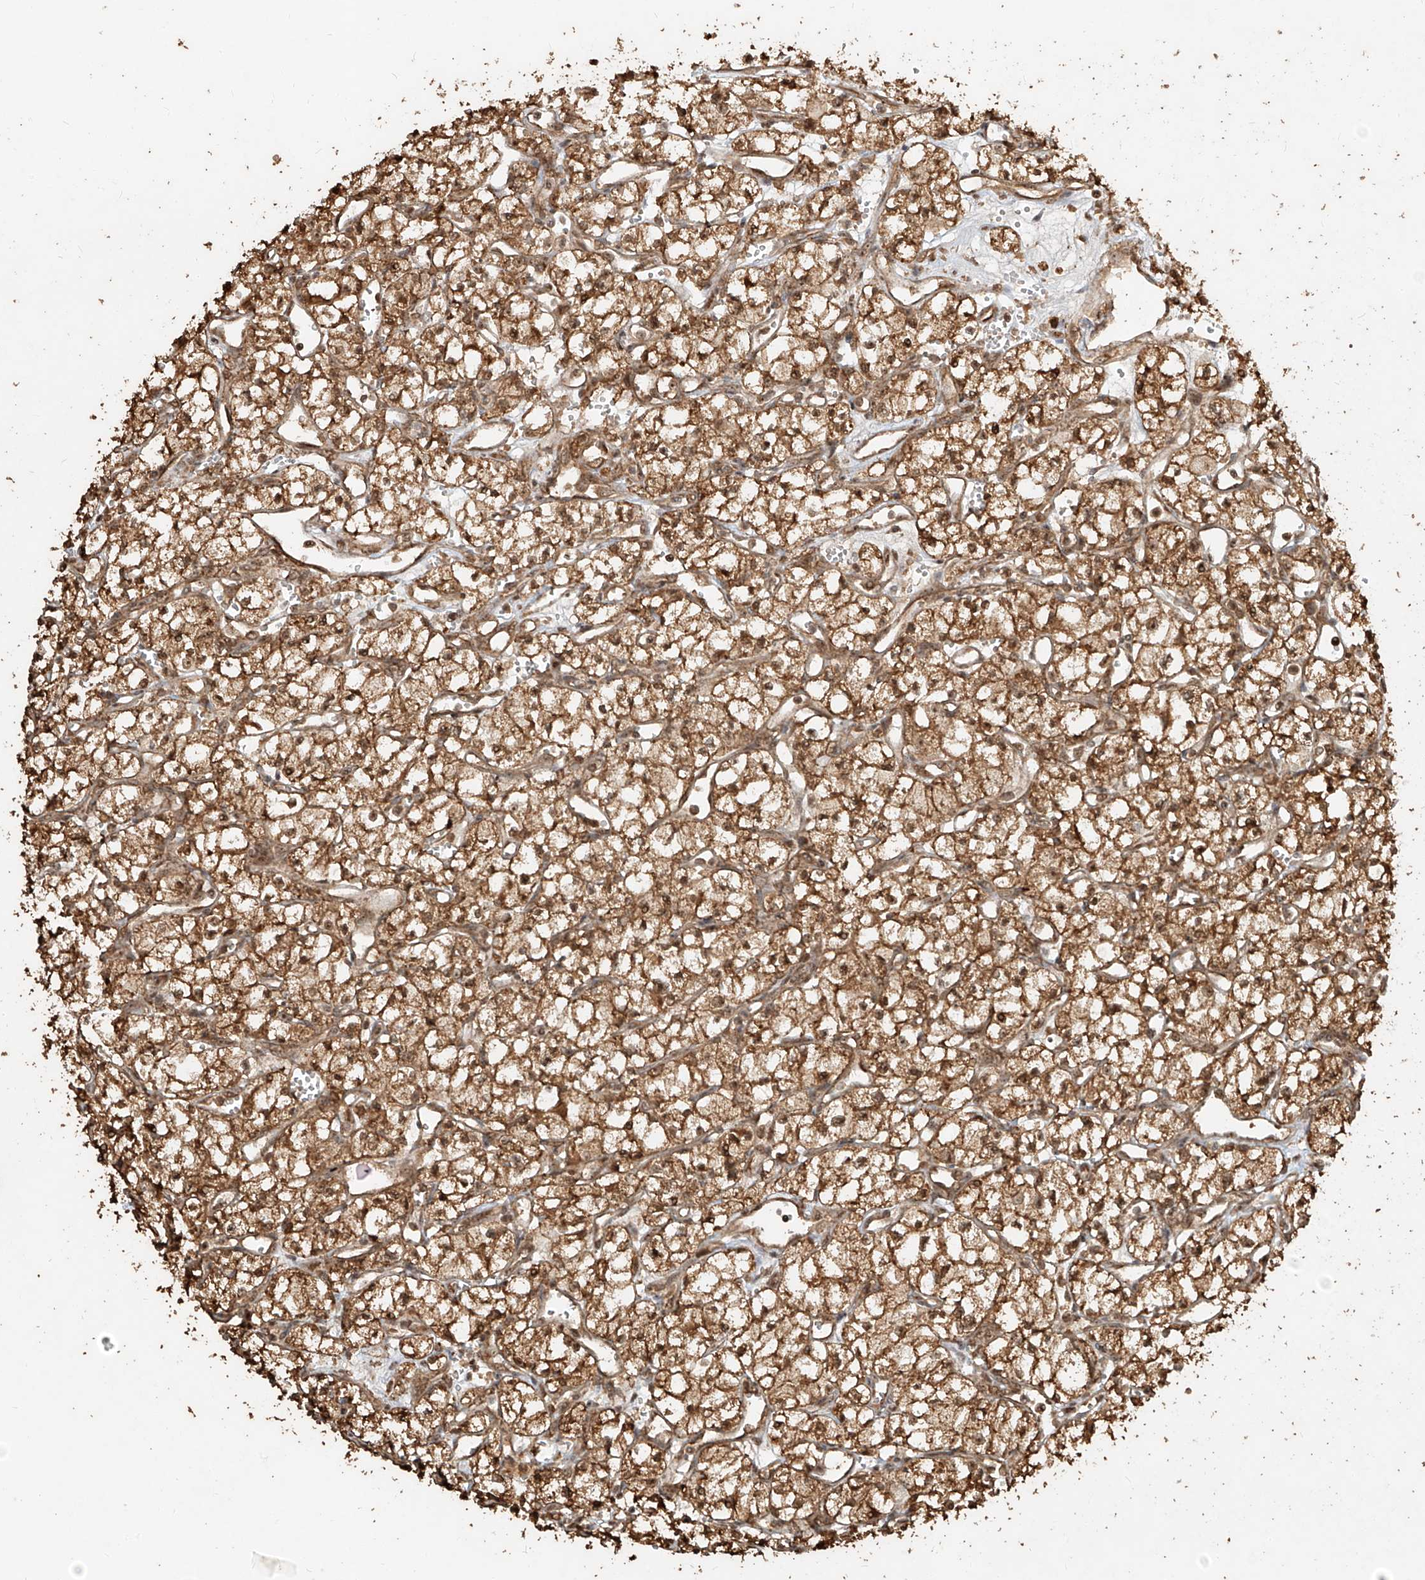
{"staining": {"intensity": "moderate", "quantity": ">75%", "location": "cytoplasmic/membranous,nuclear"}, "tissue": "renal cancer", "cell_type": "Tumor cells", "image_type": "cancer", "snomed": [{"axis": "morphology", "description": "Adenocarcinoma, NOS"}, {"axis": "topography", "description": "Kidney"}], "caption": "IHC staining of renal cancer (adenocarcinoma), which displays medium levels of moderate cytoplasmic/membranous and nuclear expression in approximately >75% of tumor cells indicating moderate cytoplasmic/membranous and nuclear protein staining. The staining was performed using DAB (3,3'-diaminobenzidine) (brown) for protein detection and nuclei were counterstained in hematoxylin (blue).", "gene": "ZNF660", "patient": {"sex": "male", "age": 59}}